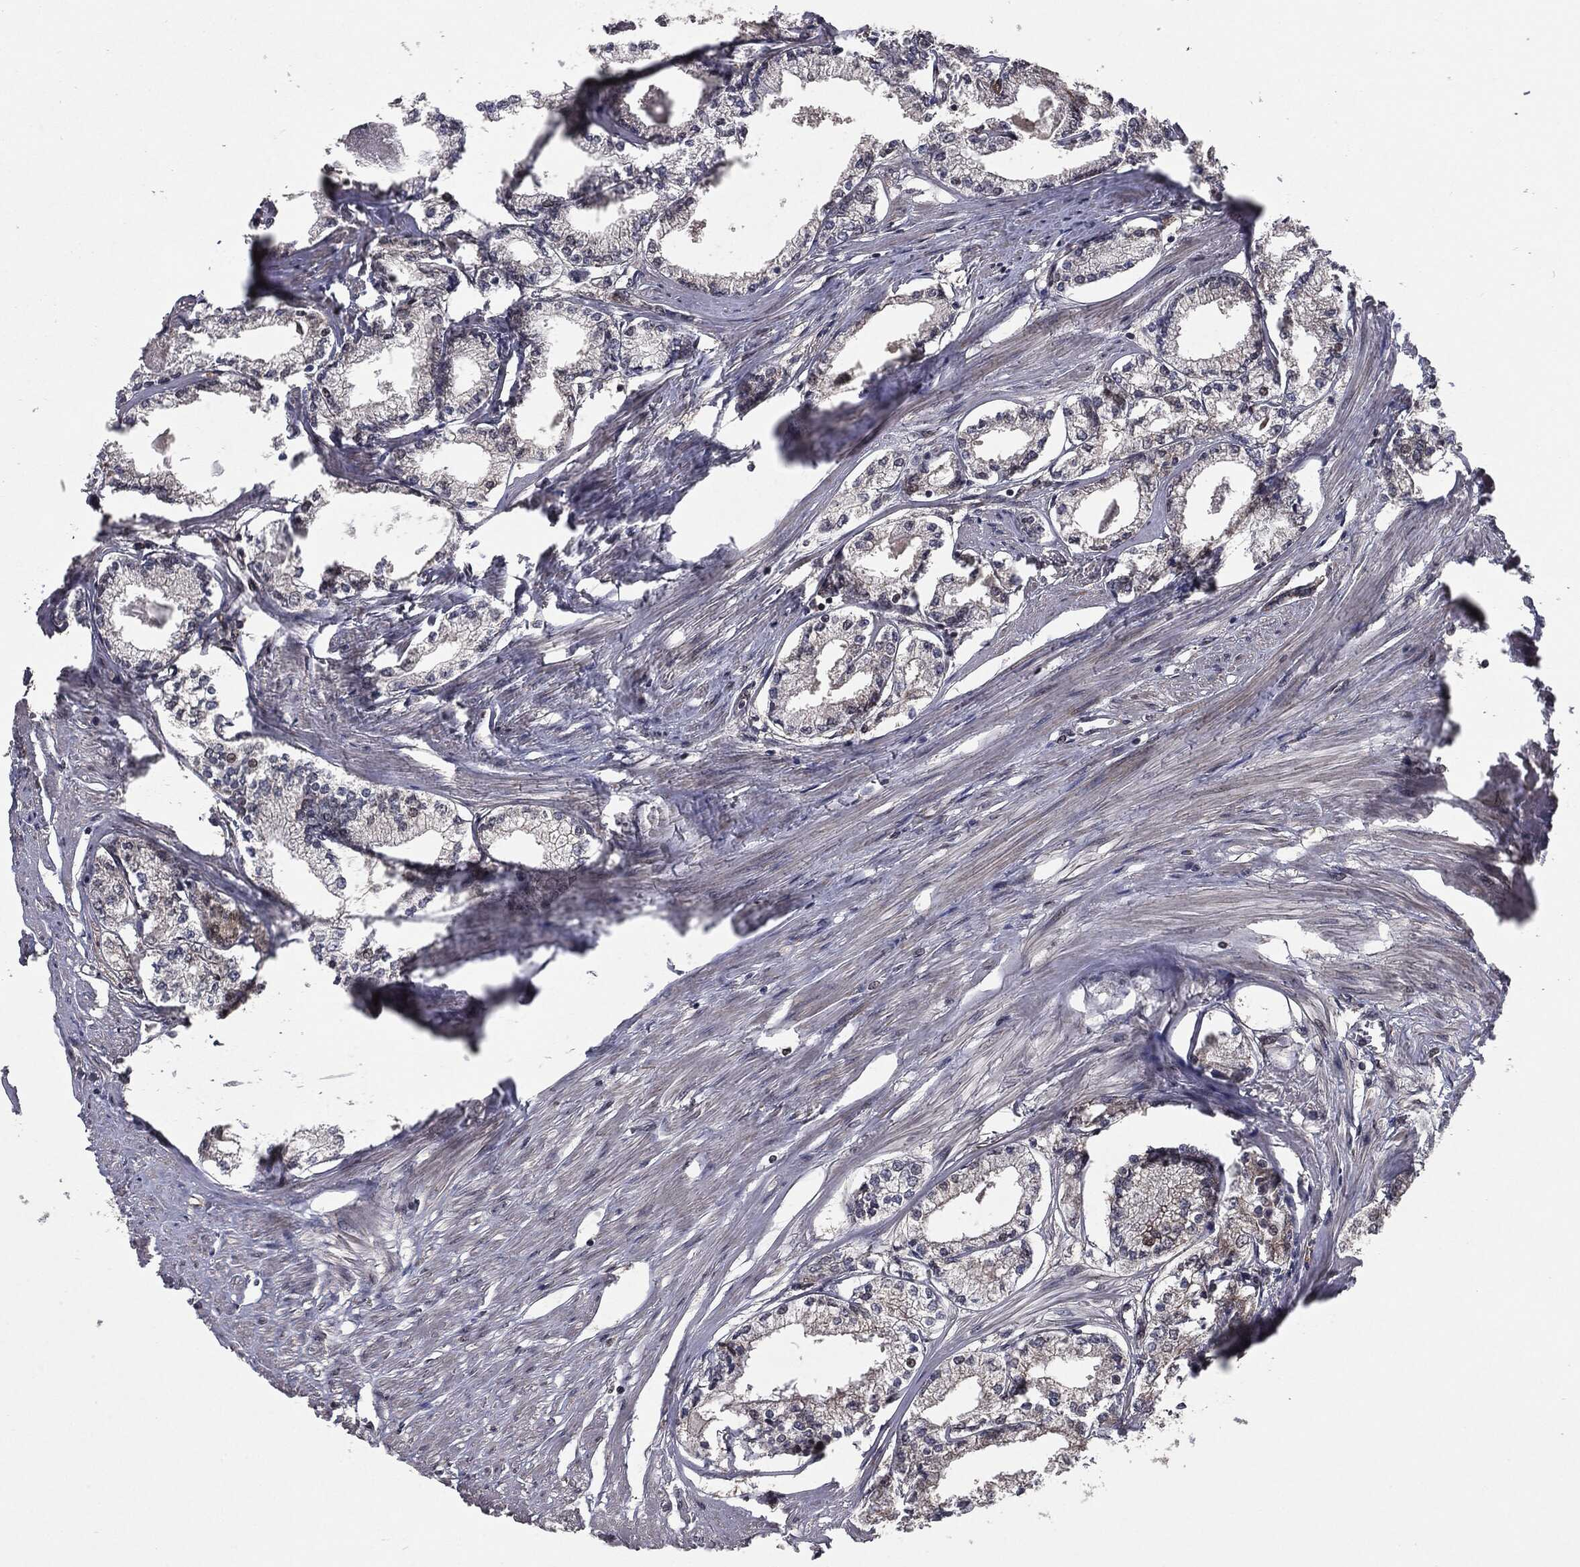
{"staining": {"intensity": "negative", "quantity": "none", "location": "none"}, "tissue": "prostate cancer", "cell_type": "Tumor cells", "image_type": "cancer", "snomed": [{"axis": "morphology", "description": "Adenocarcinoma, NOS"}, {"axis": "topography", "description": "Prostate"}], "caption": "Immunohistochemistry photomicrograph of neoplastic tissue: adenocarcinoma (prostate) stained with DAB displays no significant protein expression in tumor cells.", "gene": "PTPA", "patient": {"sex": "male", "age": 56}}